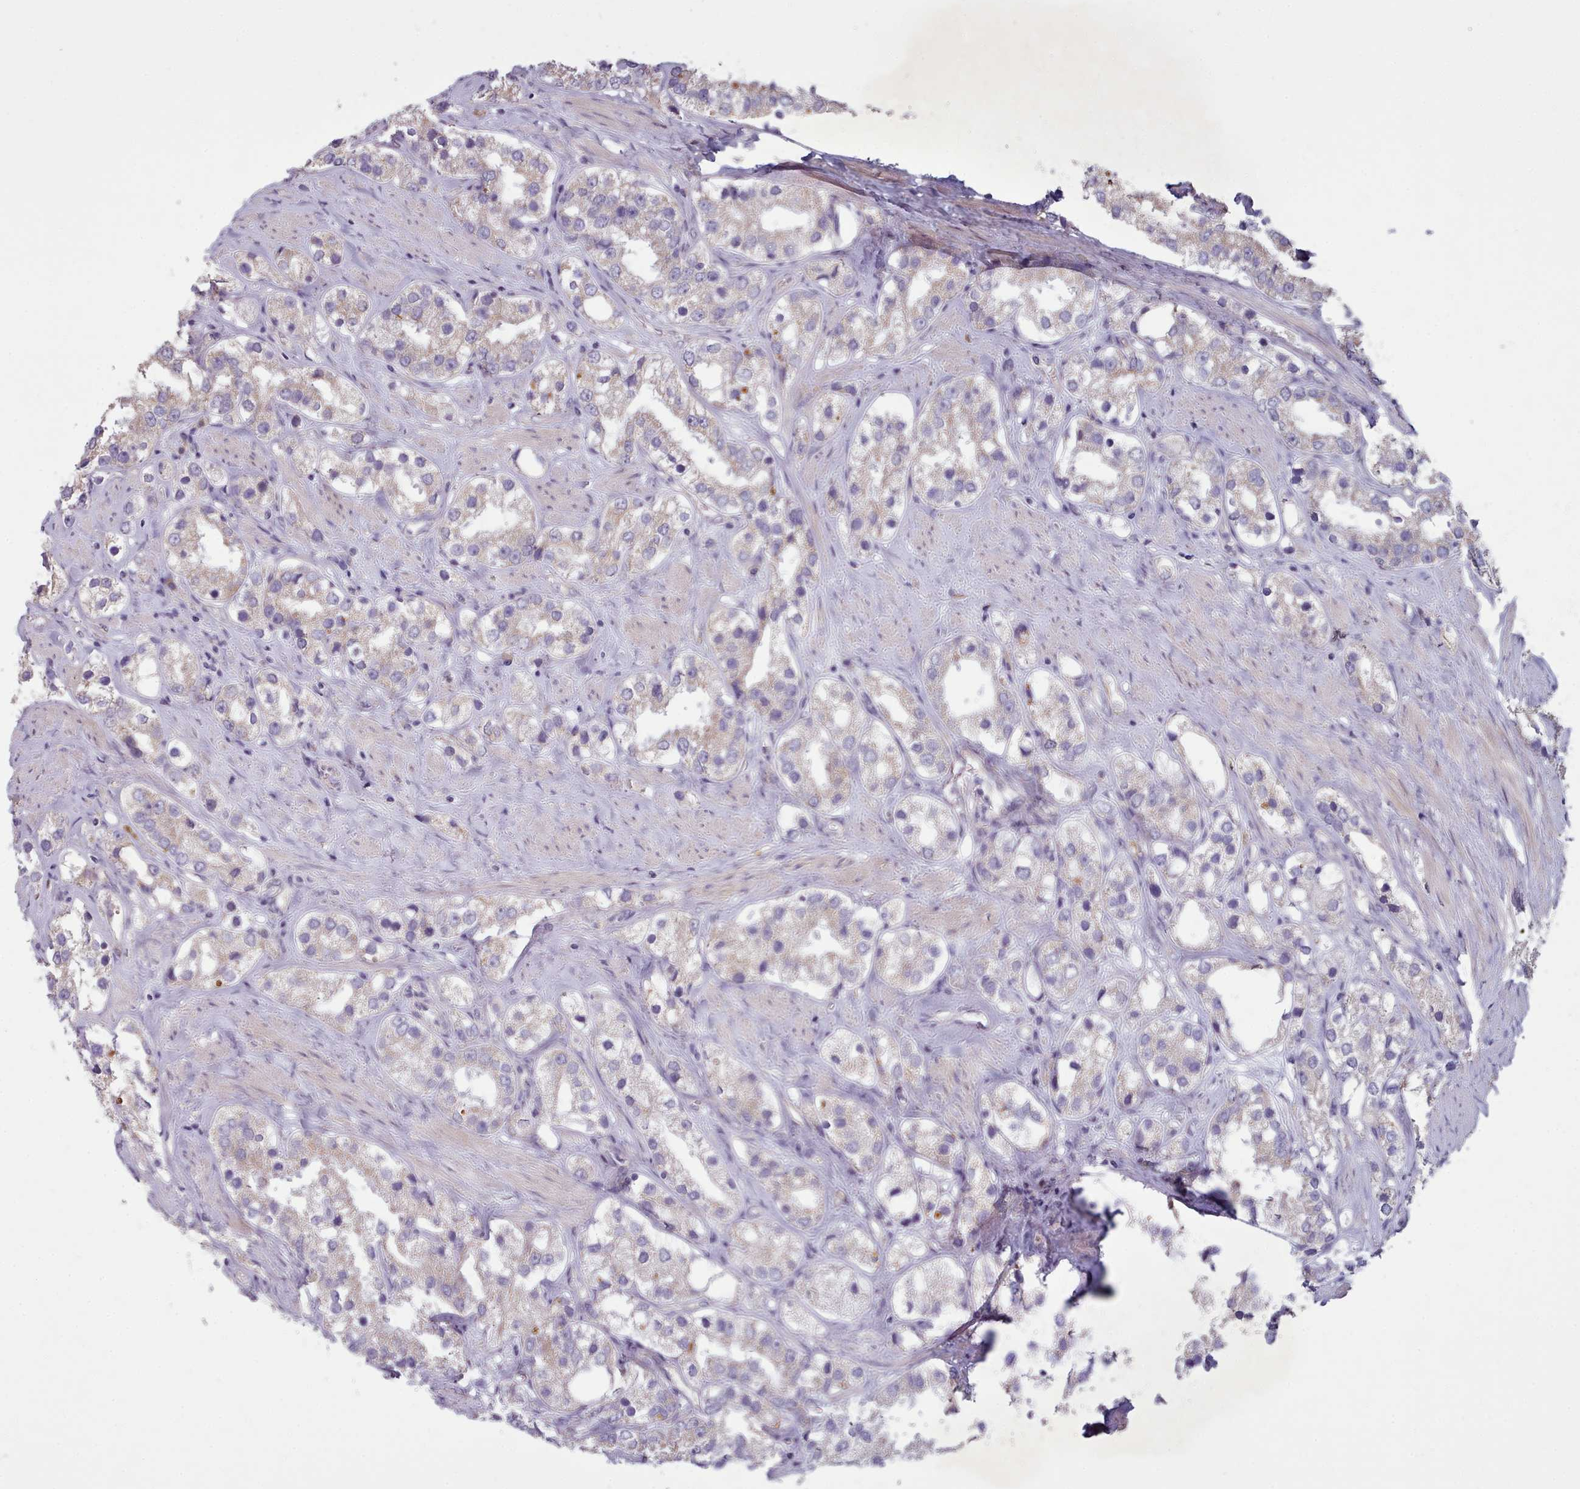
{"staining": {"intensity": "weak", "quantity": "<25%", "location": "cytoplasmic/membranous"}, "tissue": "prostate cancer", "cell_type": "Tumor cells", "image_type": "cancer", "snomed": [{"axis": "morphology", "description": "Adenocarcinoma, NOS"}, {"axis": "topography", "description": "Prostate"}], "caption": "A high-resolution photomicrograph shows immunohistochemistry staining of adenocarcinoma (prostate), which demonstrates no significant staining in tumor cells. (Brightfield microscopy of DAB IHC at high magnification).", "gene": "DPF1", "patient": {"sex": "male", "age": 79}}